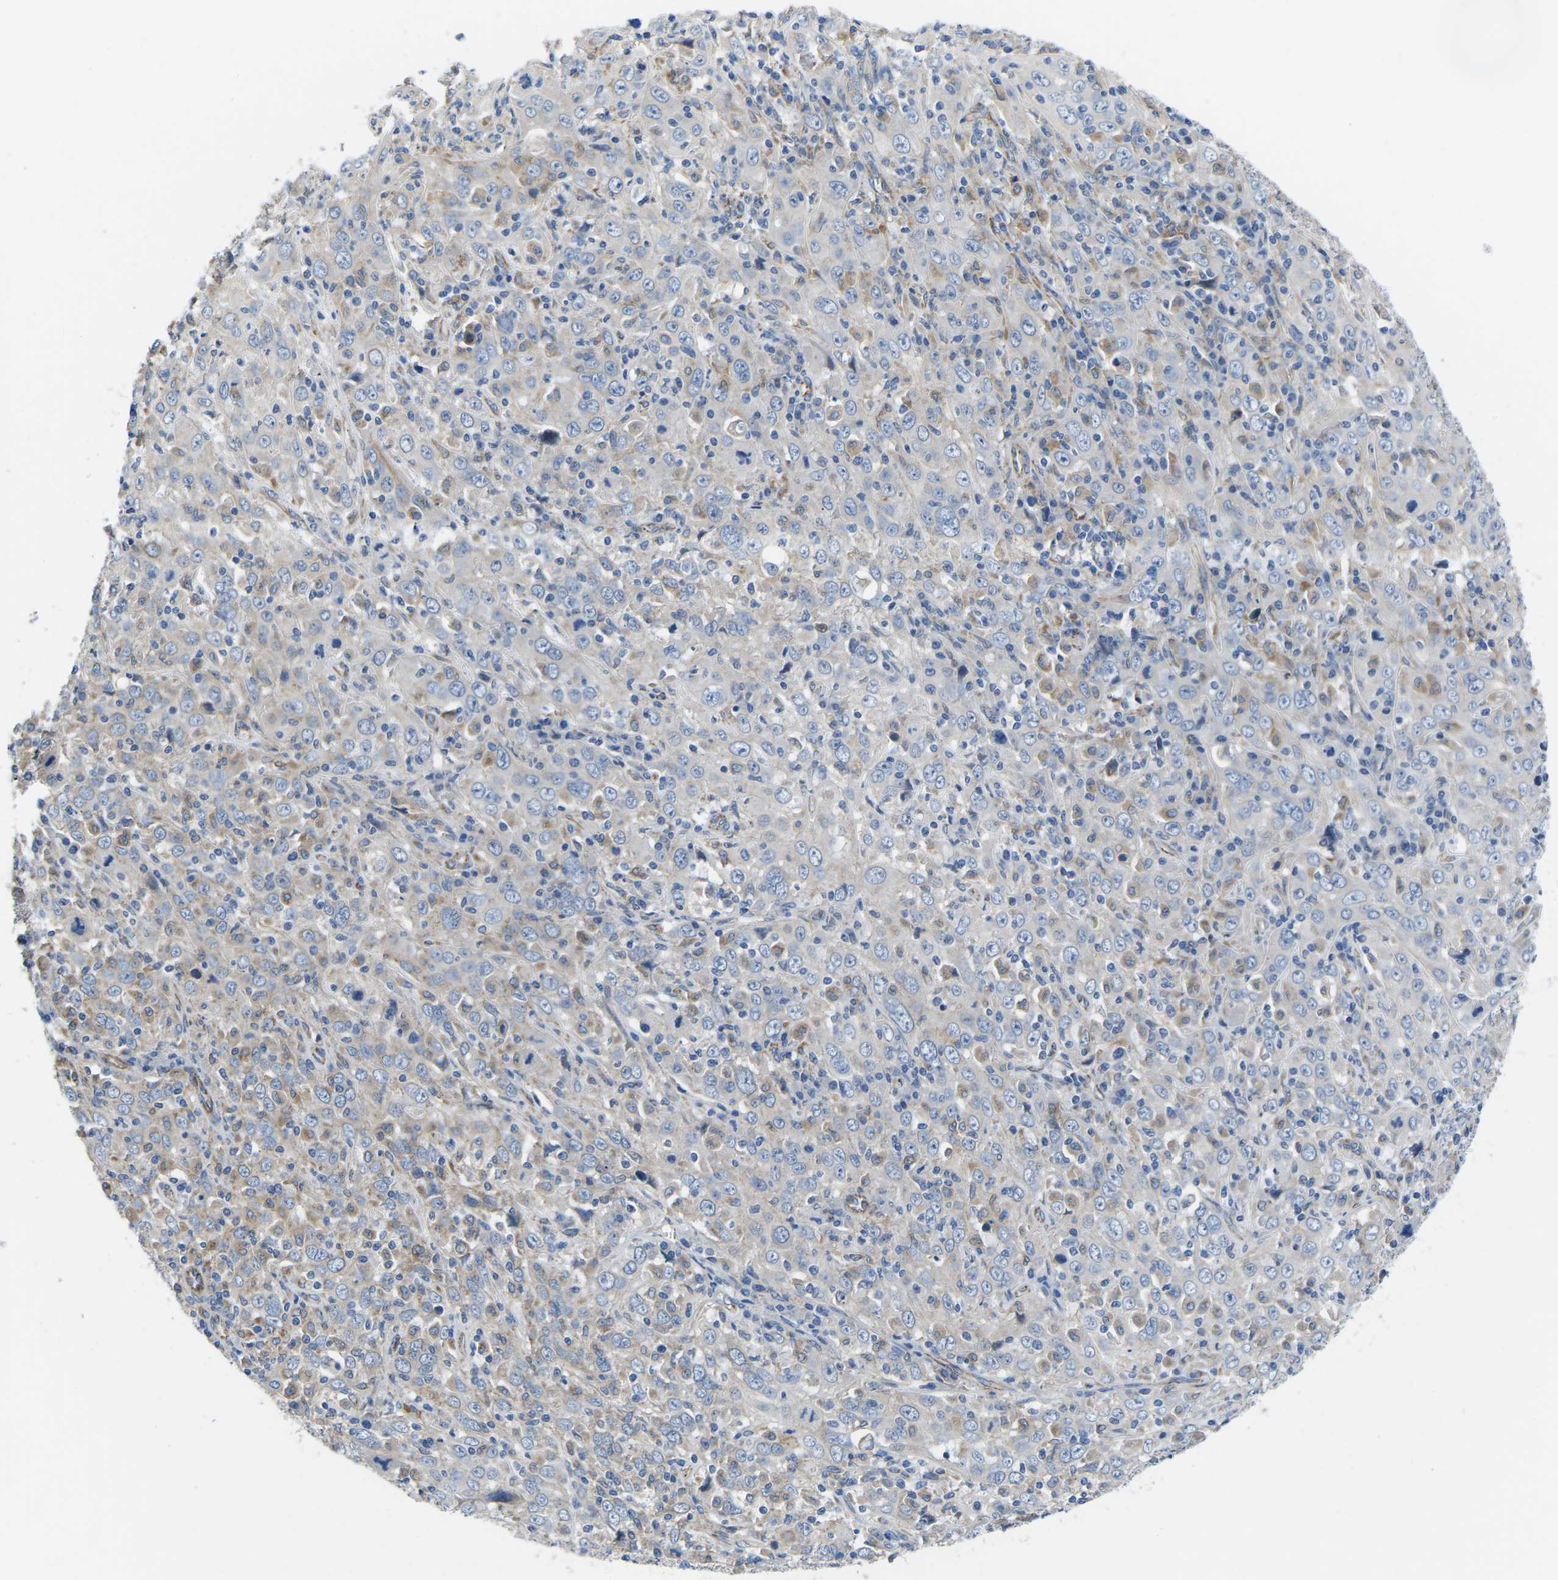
{"staining": {"intensity": "weak", "quantity": "<25%", "location": "cytoplasmic/membranous"}, "tissue": "cervical cancer", "cell_type": "Tumor cells", "image_type": "cancer", "snomed": [{"axis": "morphology", "description": "Squamous cell carcinoma, NOS"}, {"axis": "topography", "description": "Cervix"}], "caption": "Tumor cells are negative for protein expression in human squamous cell carcinoma (cervical).", "gene": "CTNND1", "patient": {"sex": "female", "age": 46}}